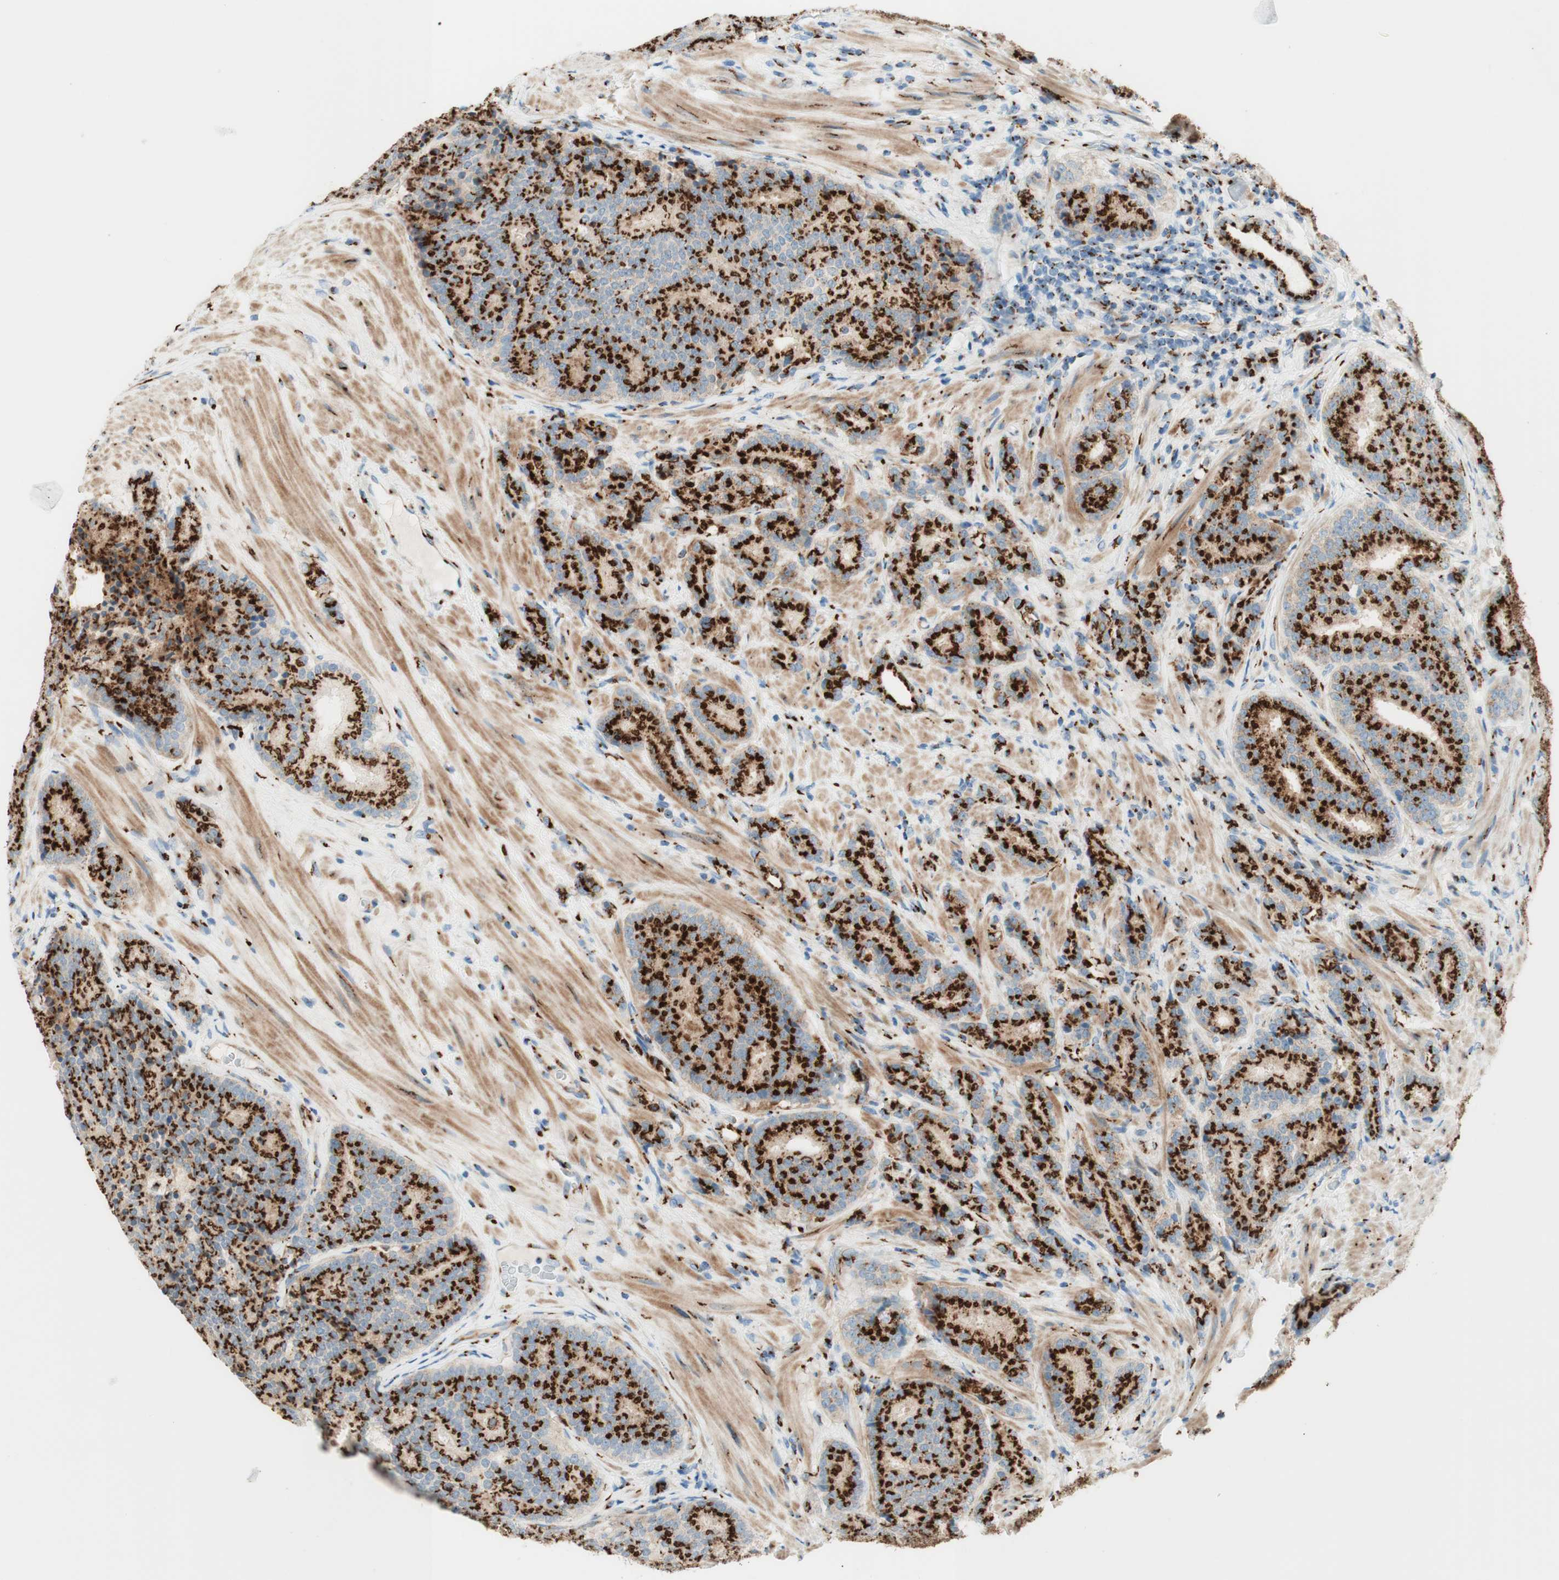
{"staining": {"intensity": "strong", "quantity": ">75%", "location": "cytoplasmic/membranous"}, "tissue": "prostate cancer", "cell_type": "Tumor cells", "image_type": "cancer", "snomed": [{"axis": "morphology", "description": "Adenocarcinoma, High grade"}, {"axis": "topography", "description": "Prostate"}], "caption": "Immunohistochemistry histopathology image of neoplastic tissue: high-grade adenocarcinoma (prostate) stained using immunohistochemistry demonstrates high levels of strong protein expression localized specifically in the cytoplasmic/membranous of tumor cells, appearing as a cytoplasmic/membranous brown color.", "gene": "GOLGB1", "patient": {"sex": "male", "age": 61}}